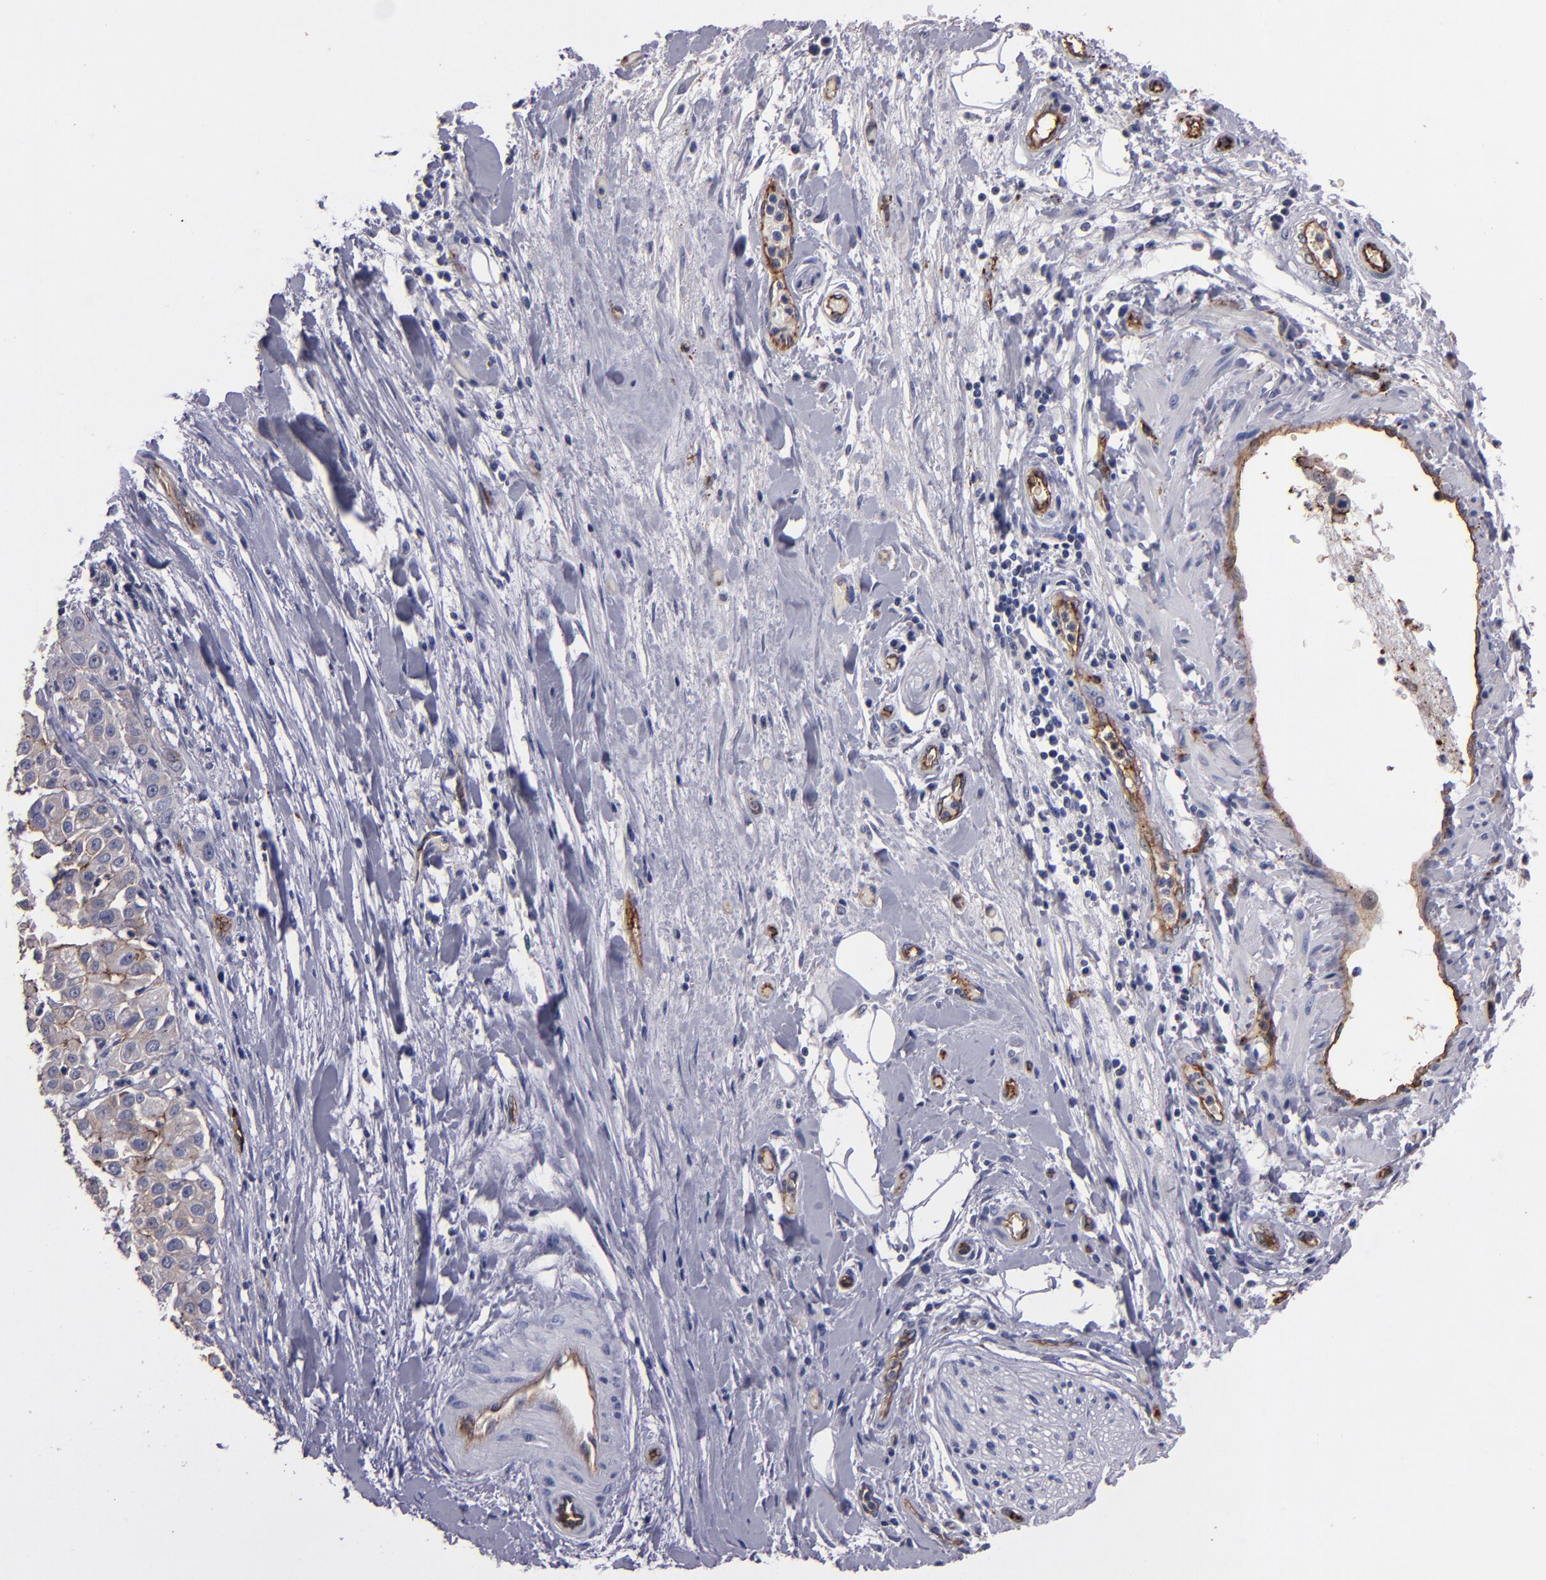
{"staining": {"intensity": "moderate", "quantity": "25%-75%", "location": "cytoplasmic/membranous"}, "tissue": "pancreatic cancer", "cell_type": "Tumor cells", "image_type": "cancer", "snomed": [{"axis": "morphology", "description": "Adenocarcinoma, NOS"}, {"axis": "topography", "description": "Pancreas"}], "caption": "A photomicrograph of pancreatic cancer stained for a protein shows moderate cytoplasmic/membranous brown staining in tumor cells.", "gene": "CLDN5", "patient": {"sex": "female", "age": 52}}